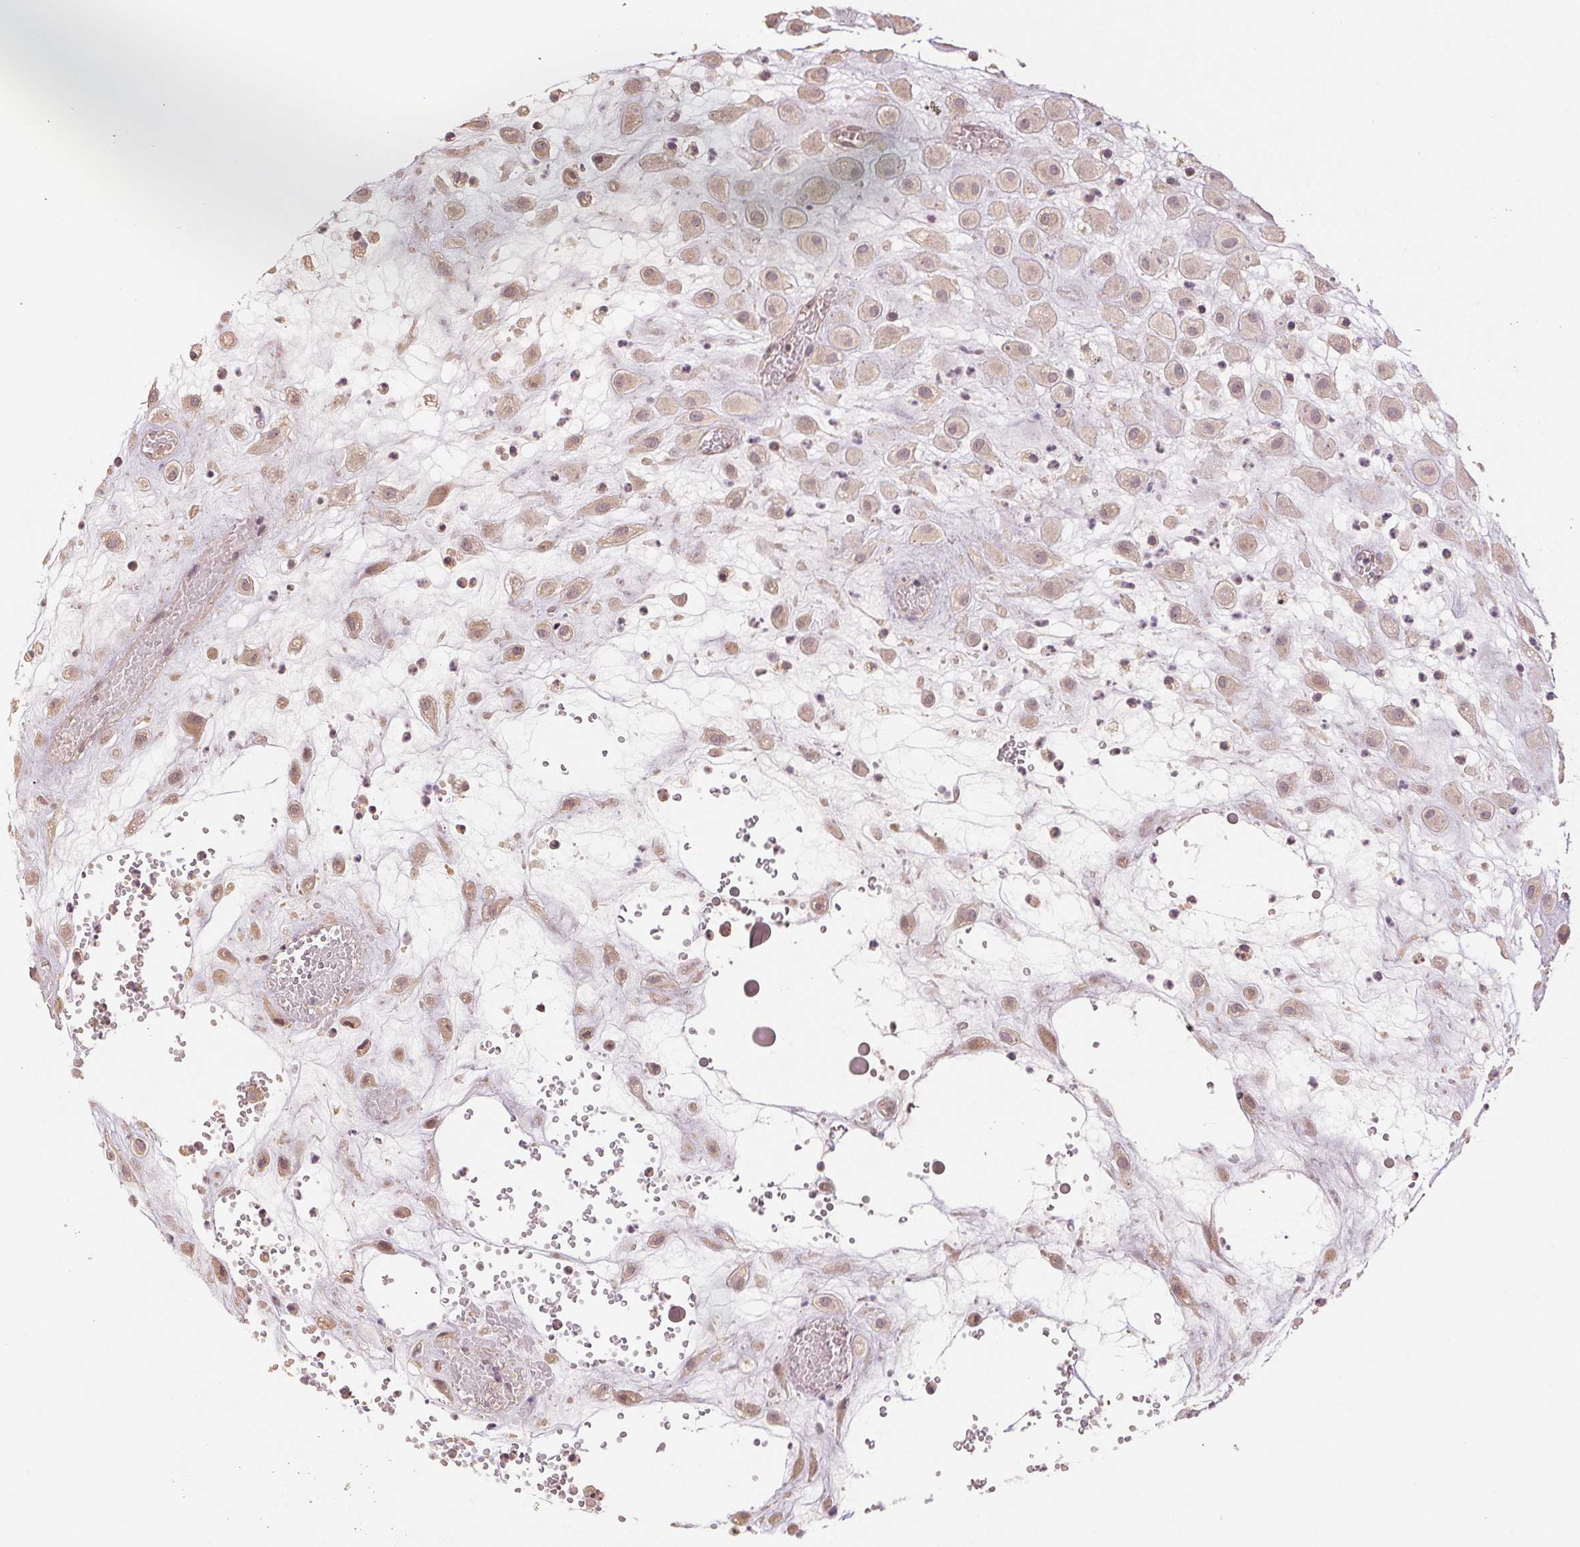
{"staining": {"intensity": "weak", "quantity": ">75%", "location": "cytoplasmic/membranous"}, "tissue": "placenta", "cell_type": "Decidual cells", "image_type": "normal", "snomed": [{"axis": "morphology", "description": "Normal tissue, NOS"}, {"axis": "topography", "description": "Placenta"}], "caption": "Immunohistochemistry (DAB (3,3'-diaminobenzidine)) staining of normal human placenta shows weak cytoplasmic/membranous protein staining in approximately >75% of decidual cells. (DAB IHC with brightfield microscopy, high magnification).", "gene": "COX14", "patient": {"sex": "female", "age": 24}}